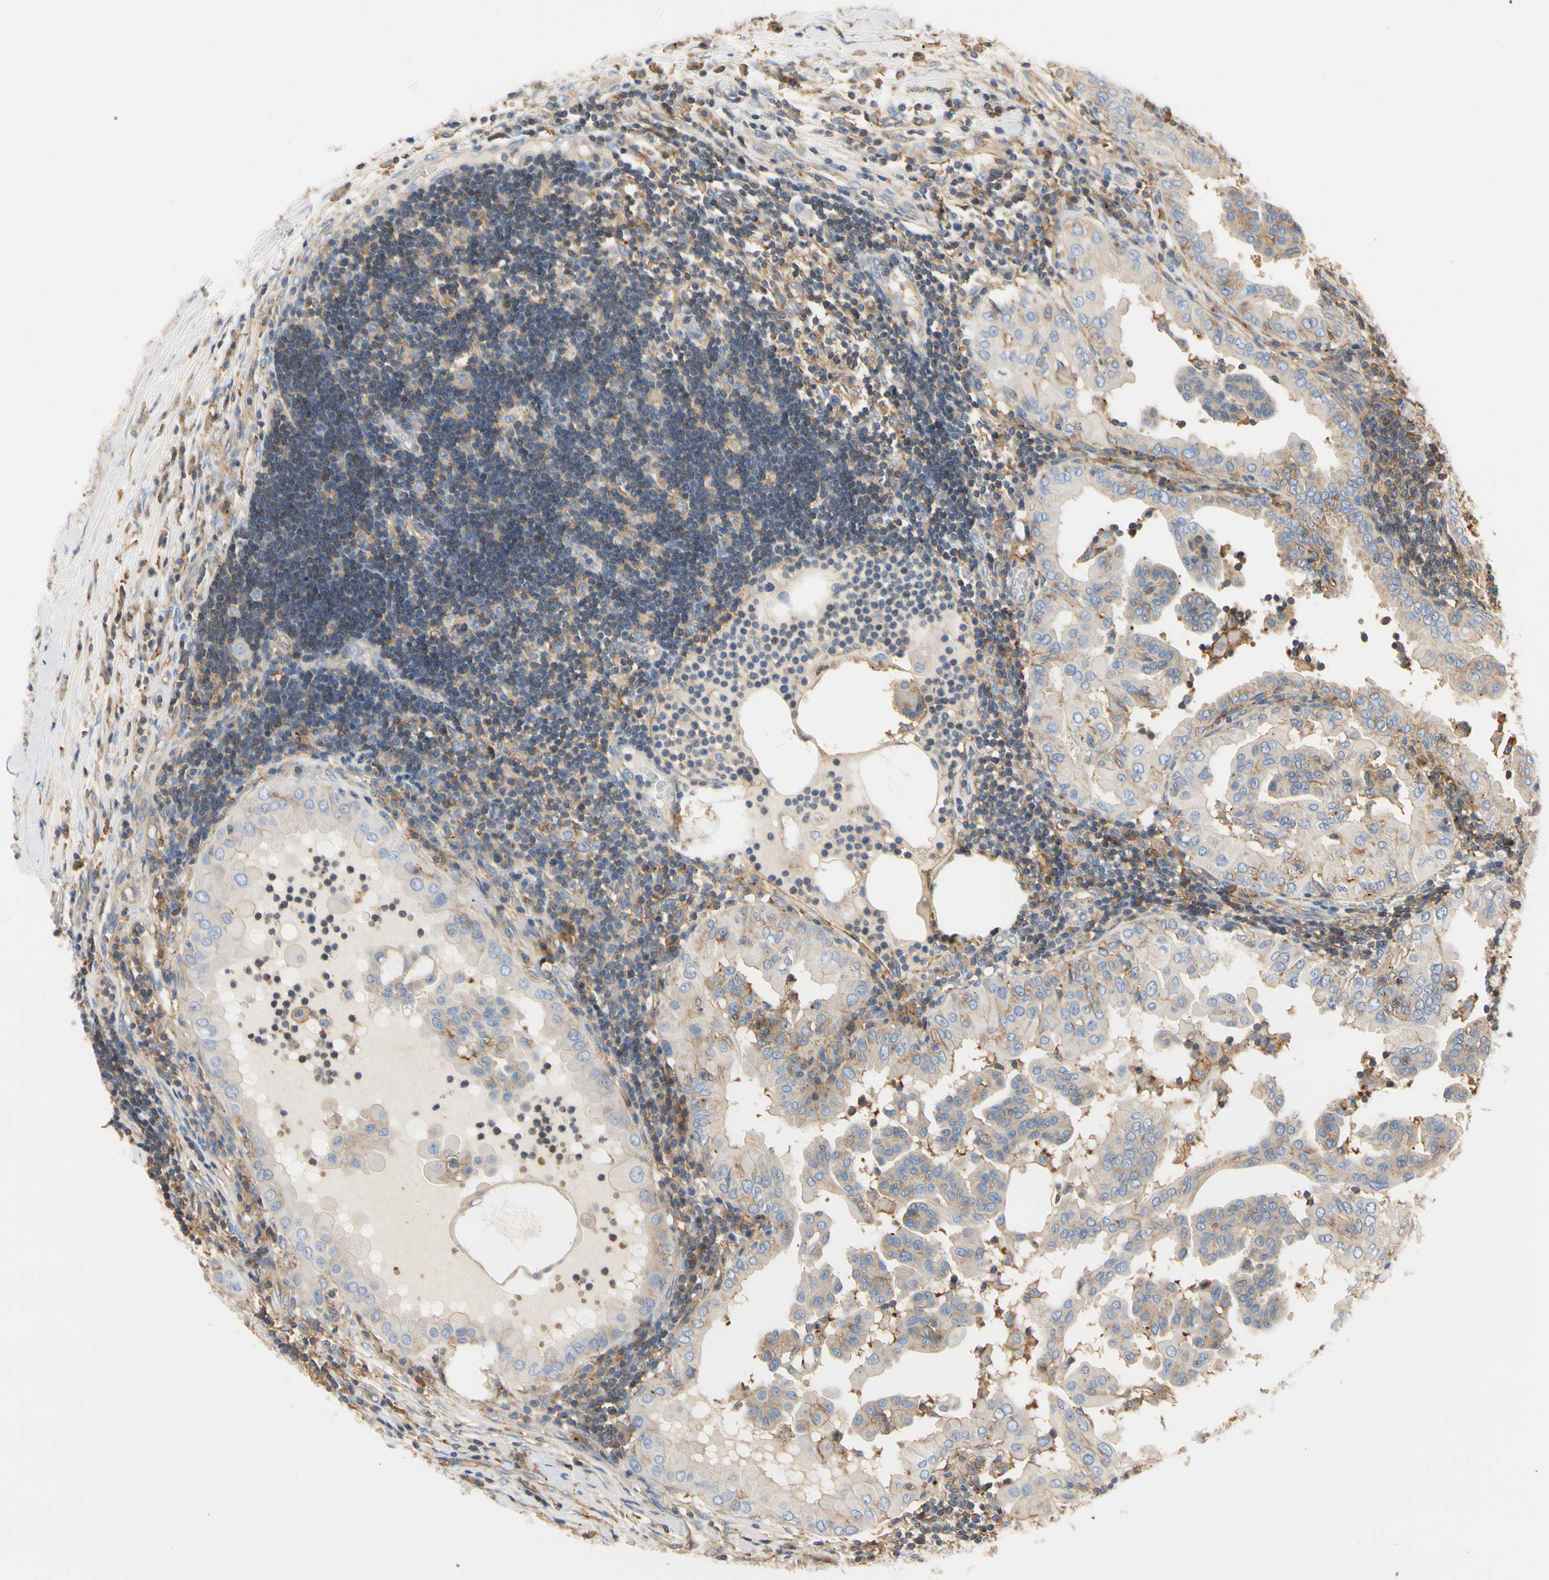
{"staining": {"intensity": "negative", "quantity": "none", "location": "none"}, "tissue": "thyroid cancer", "cell_type": "Tumor cells", "image_type": "cancer", "snomed": [{"axis": "morphology", "description": "Papillary adenocarcinoma, NOS"}, {"axis": "topography", "description": "Thyroid gland"}], "caption": "Immunohistochemistry image of human papillary adenocarcinoma (thyroid) stained for a protein (brown), which reveals no positivity in tumor cells. (DAB IHC visualized using brightfield microscopy, high magnification).", "gene": "IL1RL1", "patient": {"sex": "male", "age": 33}}